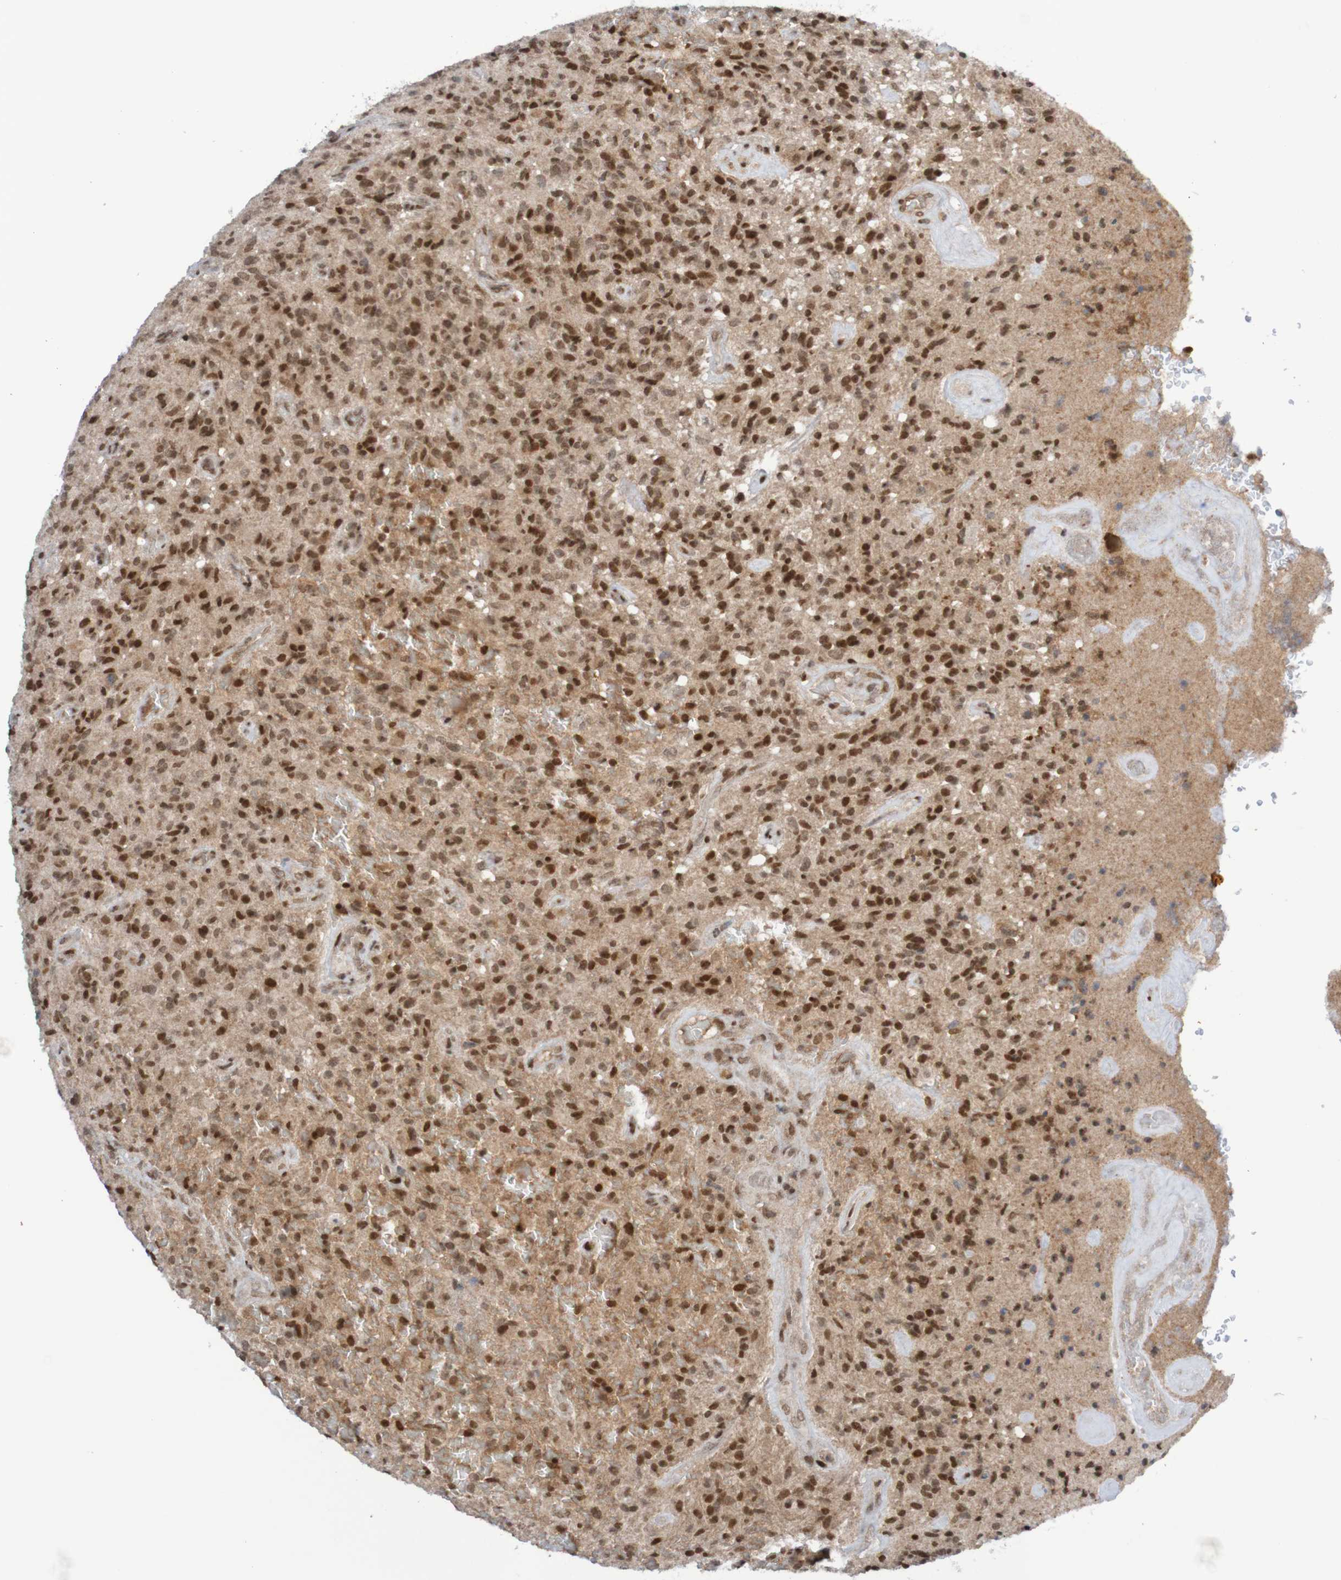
{"staining": {"intensity": "strong", "quantity": ">75%", "location": "nuclear"}, "tissue": "glioma", "cell_type": "Tumor cells", "image_type": "cancer", "snomed": [{"axis": "morphology", "description": "Glioma, malignant, High grade"}, {"axis": "topography", "description": "Brain"}], "caption": "Malignant glioma (high-grade) tissue exhibits strong nuclear staining in about >75% of tumor cells Immunohistochemistry stains the protein of interest in brown and the nuclei are stained blue.", "gene": "ITLN1", "patient": {"sex": "male", "age": 71}}